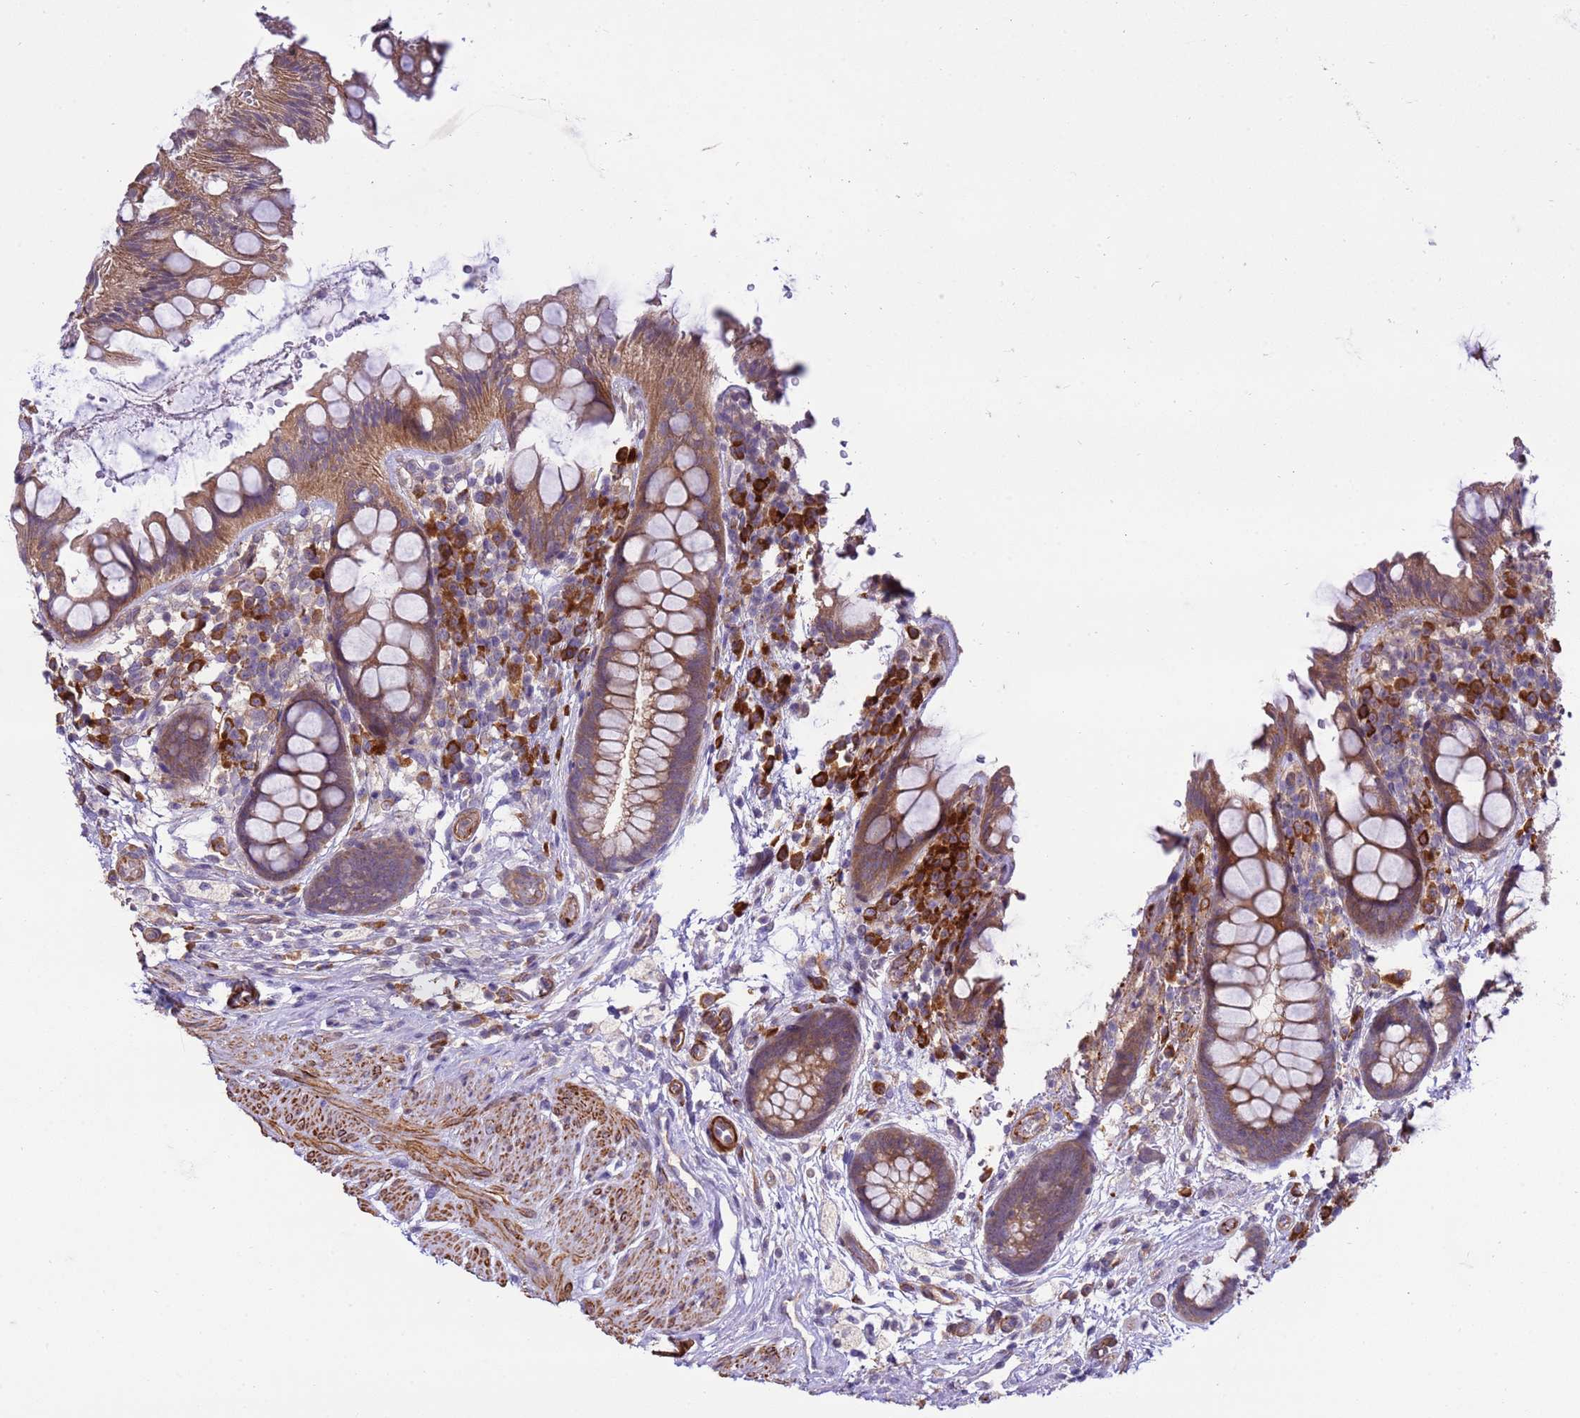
{"staining": {"intensity": "moderate", "quantity": ">75%", "location": "cytoplasmic/membranous"}, "tissue": "rectum", "cell_type": "Glandular cells", "image_type": "normal", "snomed": [{"axis": "morphology", "description": "Normal tissue, NOS"}, {"axis": "topography", "description": "Rectum"}, {"axis": "topography", "description": "Peripheral nerve tissue"}], "caption": "Immunohistochemical staining of normal rectum shows medium levels of moderate cytoplasmic/membranous staining in approximately >75% of glandular cells. (Brightfield microscopy of DAB IHC at high magnification).", "gene": "GEN1", "patient": {"sex": "female", "age": 69}}